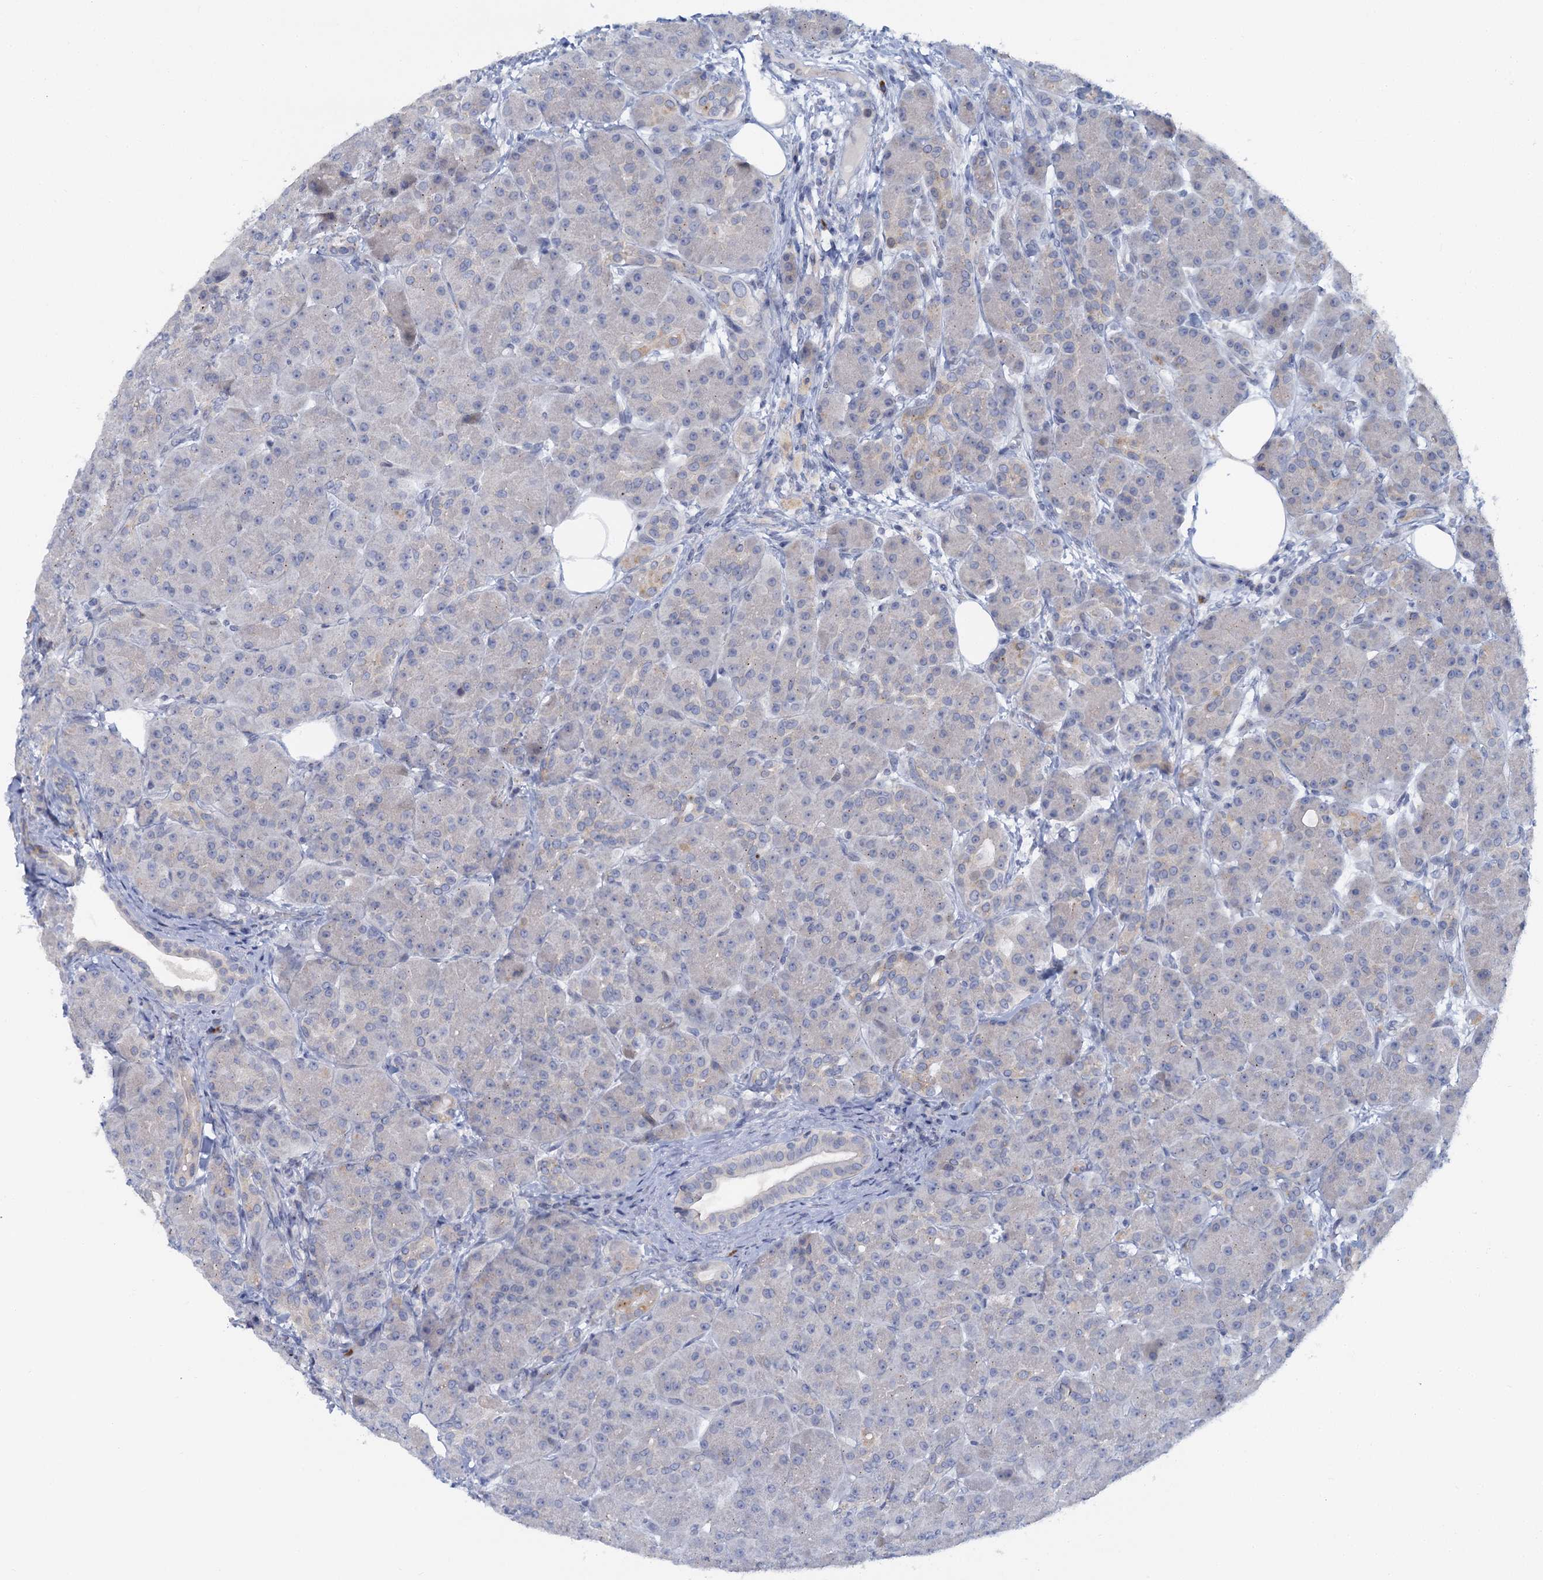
{"staining": {"intensity": "weak", "quantity": "<25%", "location": "cytoplasmic/membranous"}, "tissue": "pancreas", "cell_type": "Exocrine glandular cells", "image_type": "normal", "snomed": [{"axis": "morphology", "description": "Normal tissue, NOS"}, {"axis": "topography", "description": "Pancreas"}], "caption": "Immunohistochemistry of benign pancreas displays no expression in exocrine glandular cells. (DAB immunohistochemistry visualized using brightfield microscopy, high magnification).", "gene": "ACRBP", "patient": {"sex": "male", "age": 63}}